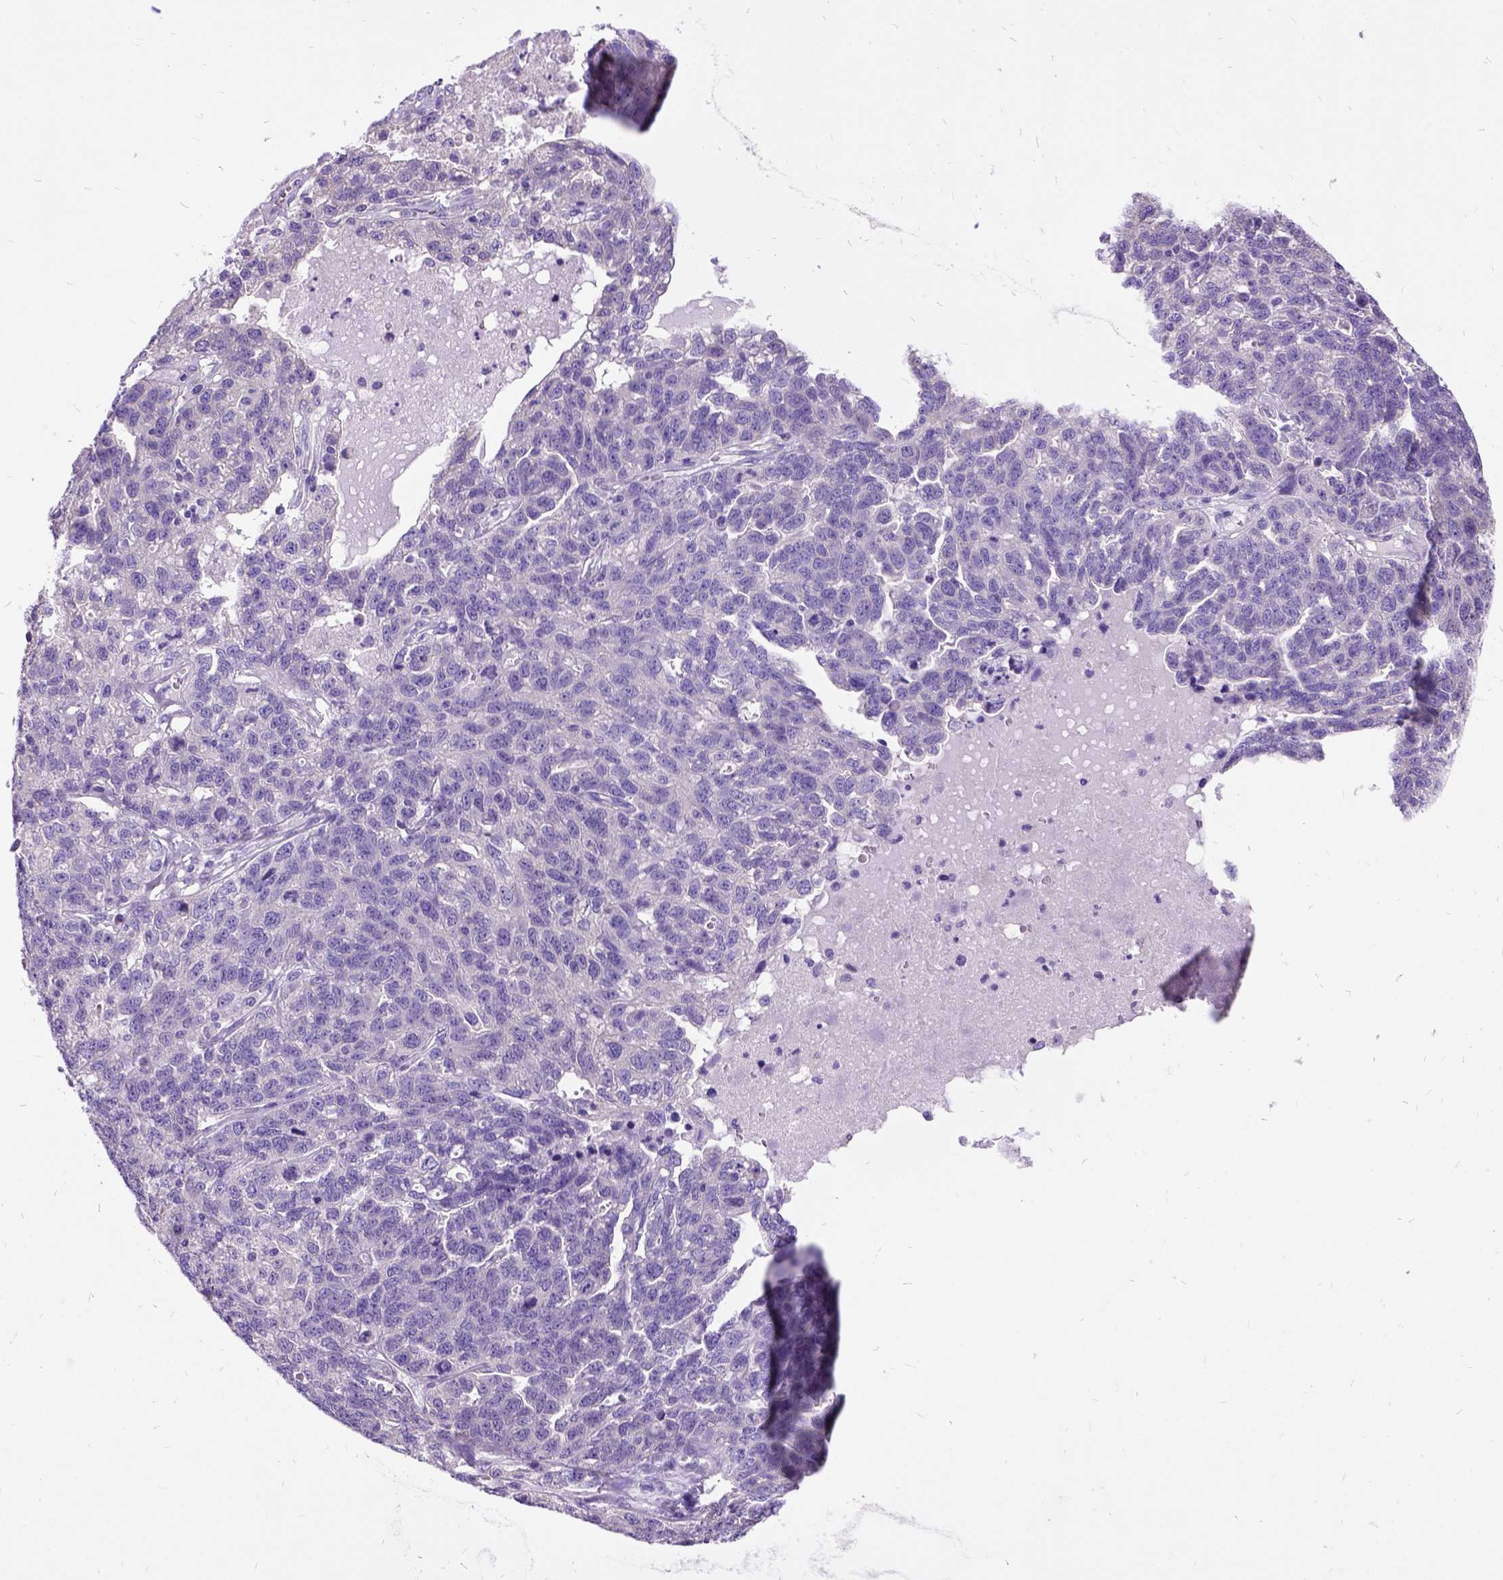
{"staining": {"intensity": "negative", "quantity": "none", "location": "none"}, "tissue": "ovarian cancer", "cell_type": "Tumor cells", "image_type": "cancer", "snomed": [{"axis": "morphology", "description": "Cystadenocarcinoma, serous, NOS"}, {"axis": "topography", "description": "Ovary"}], "caption": "Immunohistochemical staining of human serous cystadenocarcinoma (ovarian) displays no significant positivity in tumor cells.", "gene": "CFAP54", "patient": {"sex": "female", "age": 71}}